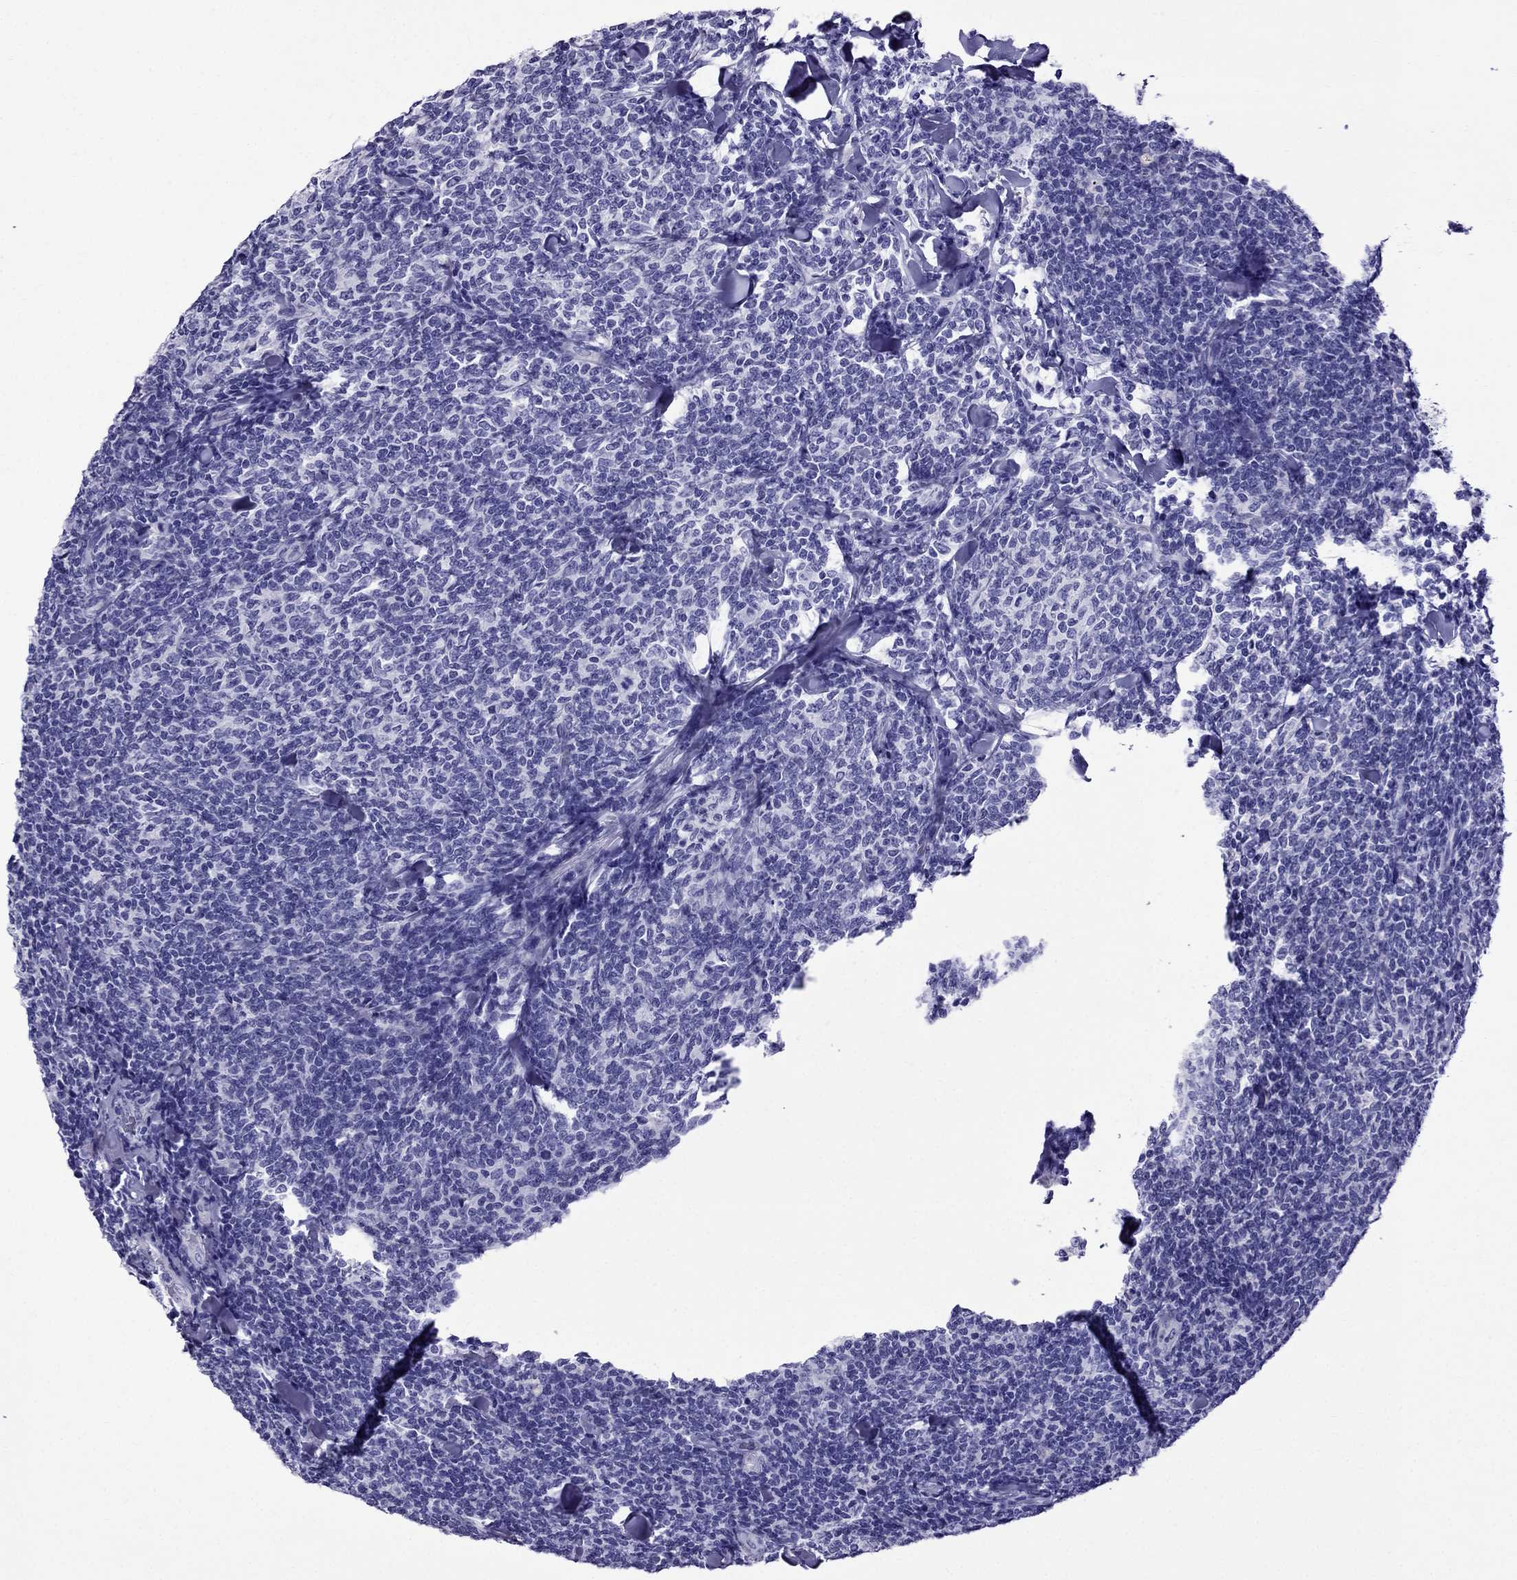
{"staining": {"intensity": "negative", "quantity": "none", "location": "none"}, "tissue": "lymphoma", "cell_type": "Tumor cells", "image_type": "cancer", "snomed": [{"axis": "morphology", "description": "Malignant lymphoma, non-Hodgkin's type, Low grade"}, {"axis": "topography", "description": "Lymph node"}], "caption": "Image shows no protein positivity in tumor cells of lymphoma tissue. (DAB immunohistochemistry (IHC) visualized using brightfield microscopy, high magnification).", "gene": "CRYBA1", "patient": {"sex": "female", "age": 56}}